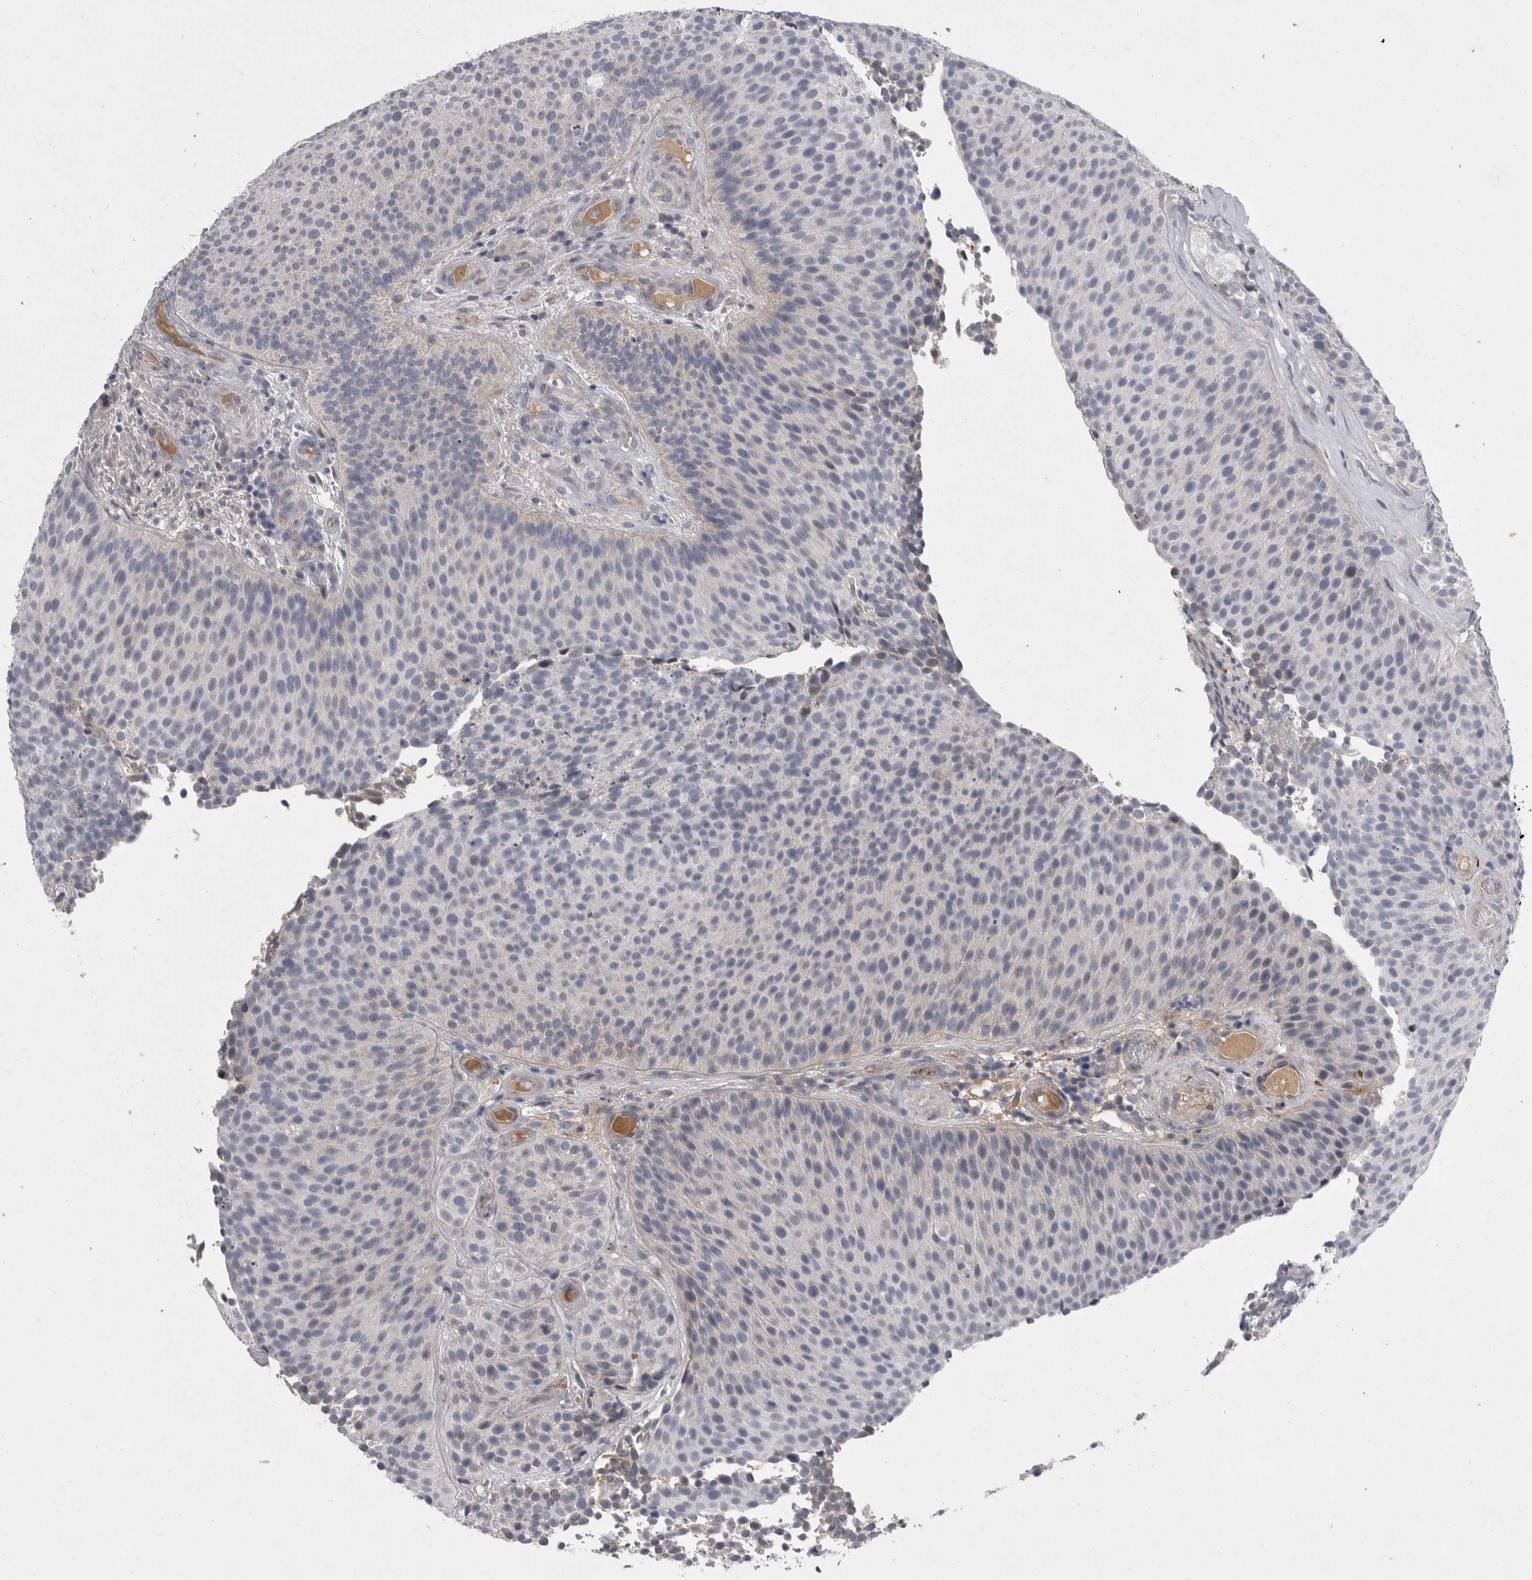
{"staining": {"intensity": "negative", "quantity": "none", "location": "none"}, "tissue": "urothelial cancer", "cell_type": "Tumor cells", "image_type": "cancer", "snomed": [{"axis": "morphology", "description": "Urothelial carcinoma, Low grade"}, {"axis": "topography", "description": "Urinary bladder"}], "caption": "Low-grade urothelial carcinoma stained for a protein using immunohistochemistry reveals no positivity tumor cells.", "gene": "CRP", "patient": {"sex": "male", "age": 86}}